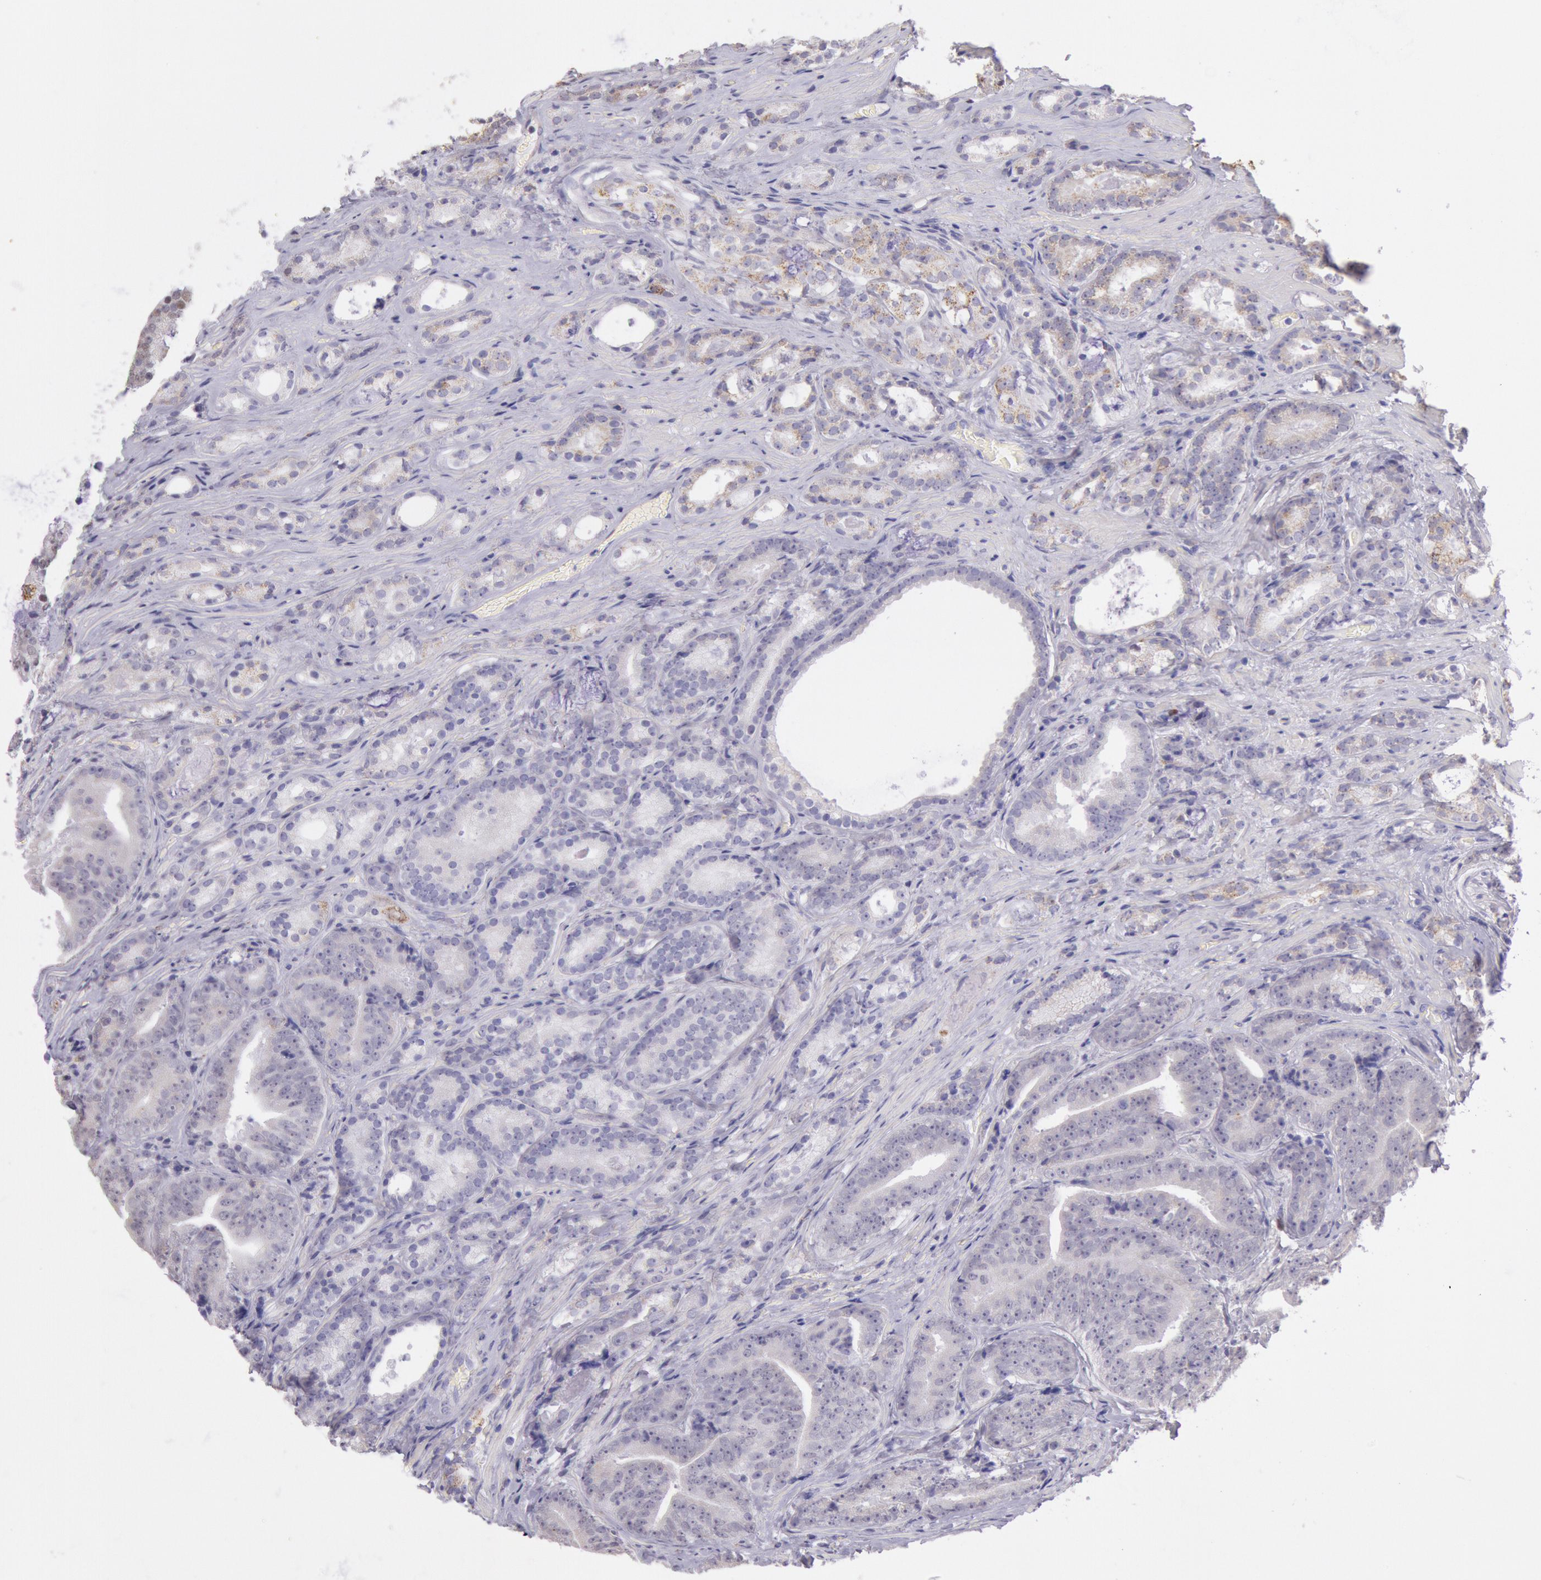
{"staining": {"intensity": "weak", "quantity": "<25%", "location": "cytoplasmic/membranous"}, "tissue": "prostate cancer", "cell_type": "Tumor cells", "image_type": "cancer", "snomed": [{"axis": "morphology", "description": "Adenocarcinoma, Medium grade"}, {"axis": "topography", "description": "Prostate"}], "caption": "Image shows no protein expression in tumor cells of medium-grade adenocarcinoma (prostate) tissue. Nuclei are stained in blue.", "gene": "FRMD6", "patient": {"sex": "male", "age": 65}}